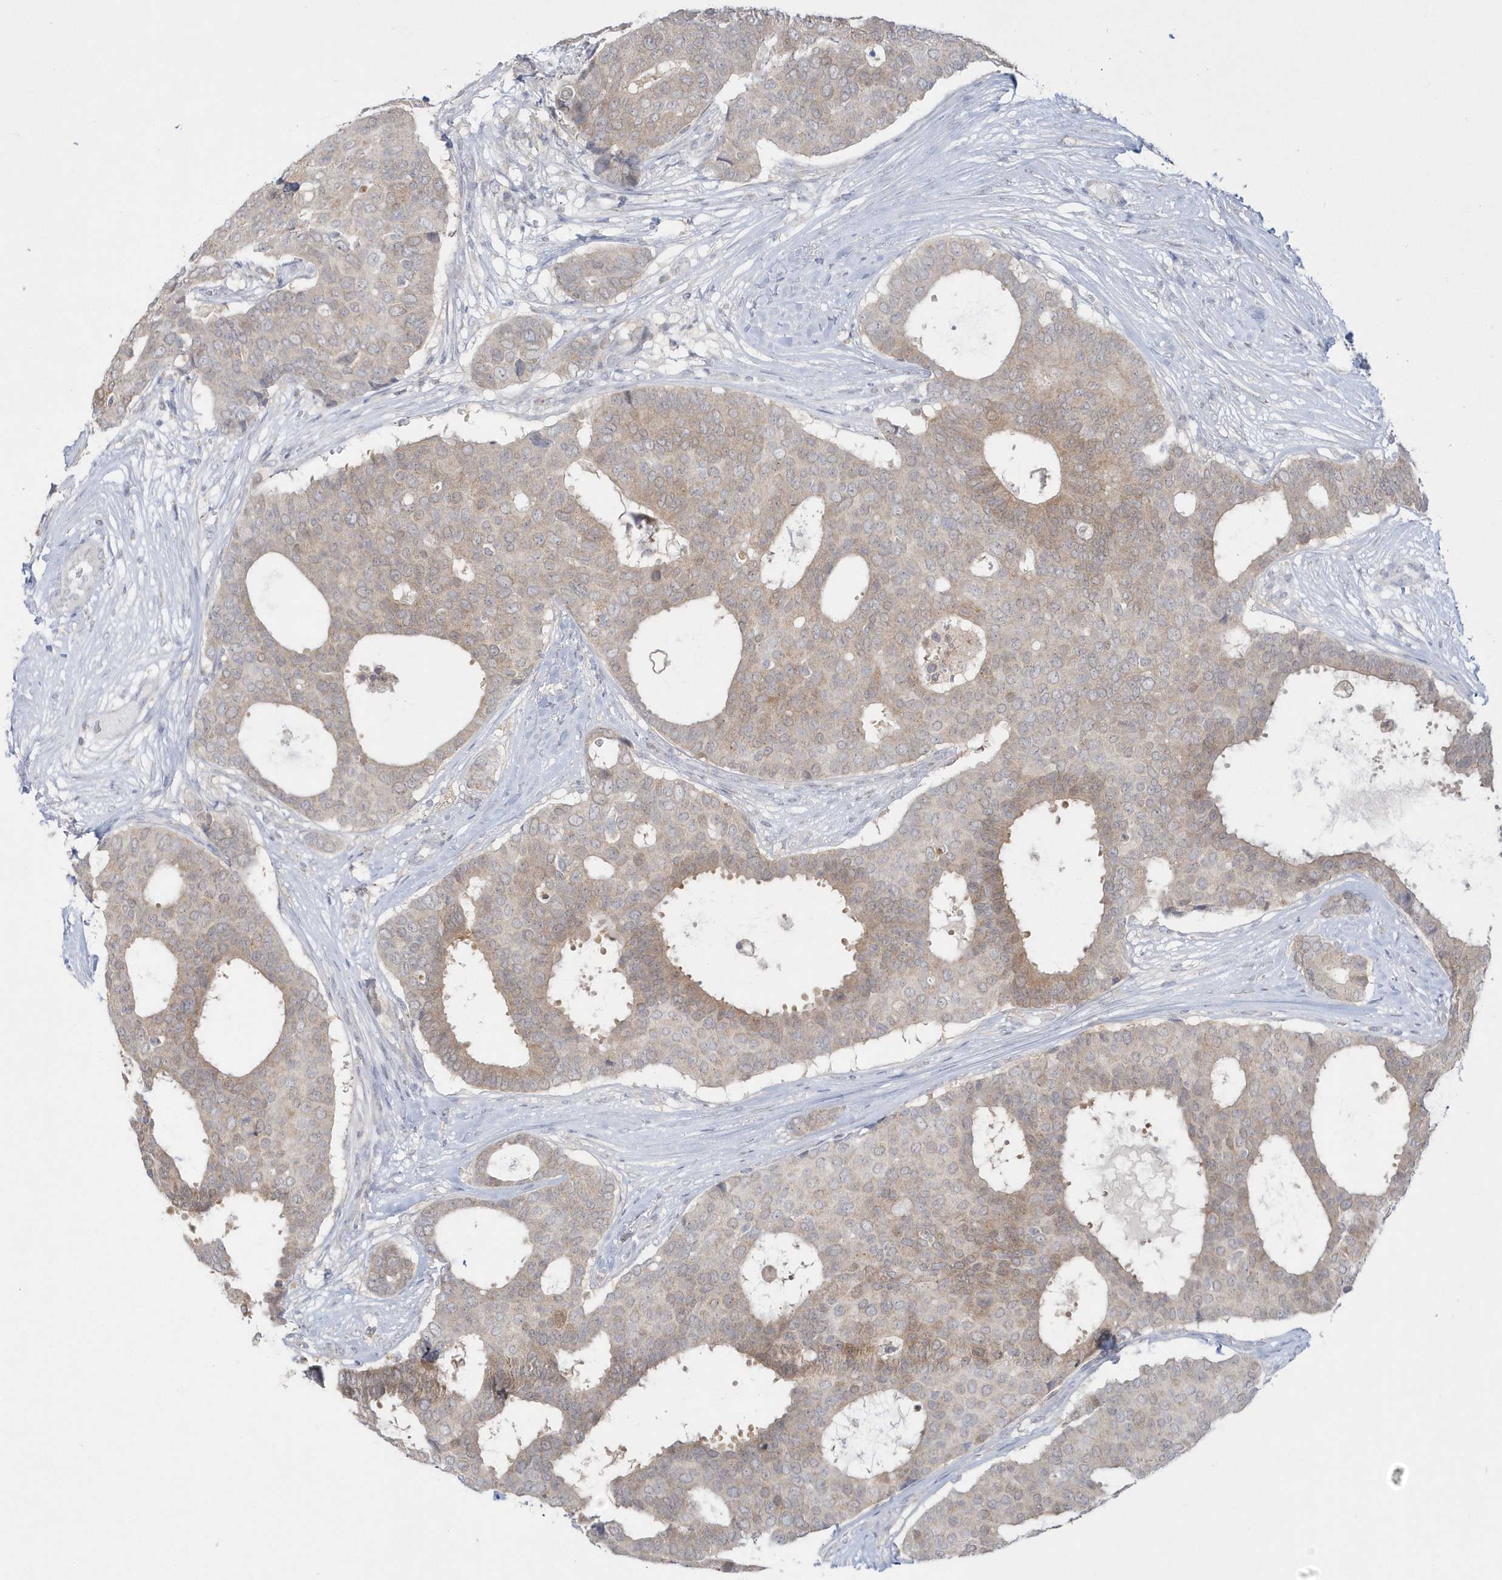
{"staining": {"intensity": "weak", "quantity": "25%-75%", "location": "cytoplasmic/membranous"}, "tissue": "breast cancer", "cell_type": "Tumor cells", "image_type": "cancer", "snomed": [{"axis": "morphology", "description": "Duct carcinoma"}, {"axis": "topography", "description": "Breast"}], "caption": "Immunohistochemistry (DAB (3,3'-diaminobenzidine)) staining of intraductal carcinoma (breast) shows weak cytoplasmic/membranous protein expression in about 25%-75% of tumor cells. (DAB (3,3'-diaminobenzidine) IHC with brightfield microscopy, high magnification).", "gene": "PCBD1", "patient": {"sex": "female", "age": 75}}